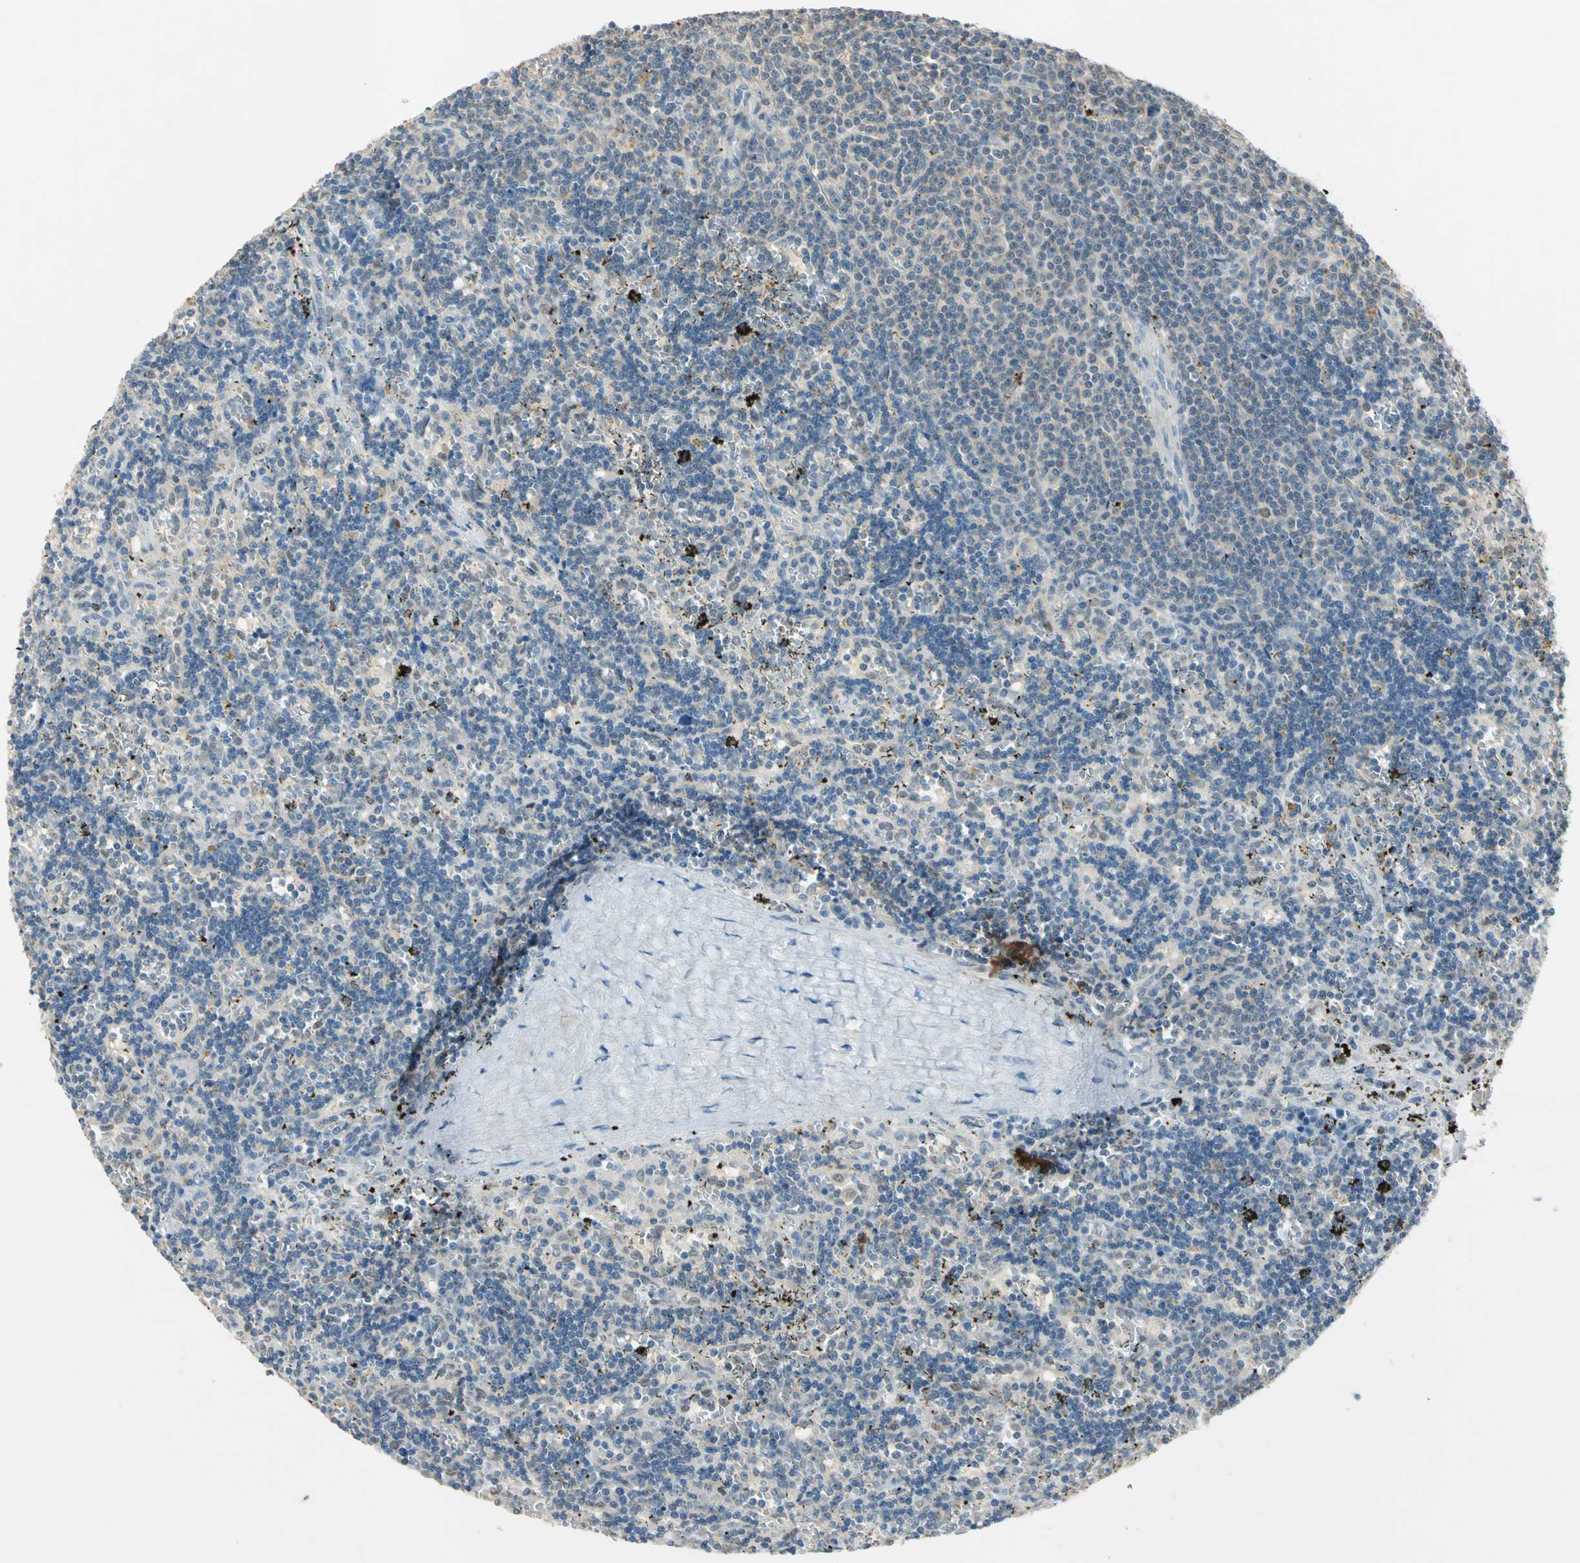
{"staining": {"intensity": "negative", "quantity": "none", "location": "none"}, "tissue": "lymphoma", "cell_type": "Tumor cells", "image_type": "cancer", "snomed": [{"axis": "morphology", "description": "Malignant lymphoma, non-Hodgkin's type, Low grade"}, {"axis": "topography", "description": "Spleen"}], "caption": "Human low-grade malignant lymphoma, non-Hodgkin's type stained for a protein using IHC demonstrates no positivity in tumor cells.", "gene": "BIRC2", "patient": {"sex": "male", "age": 60}}